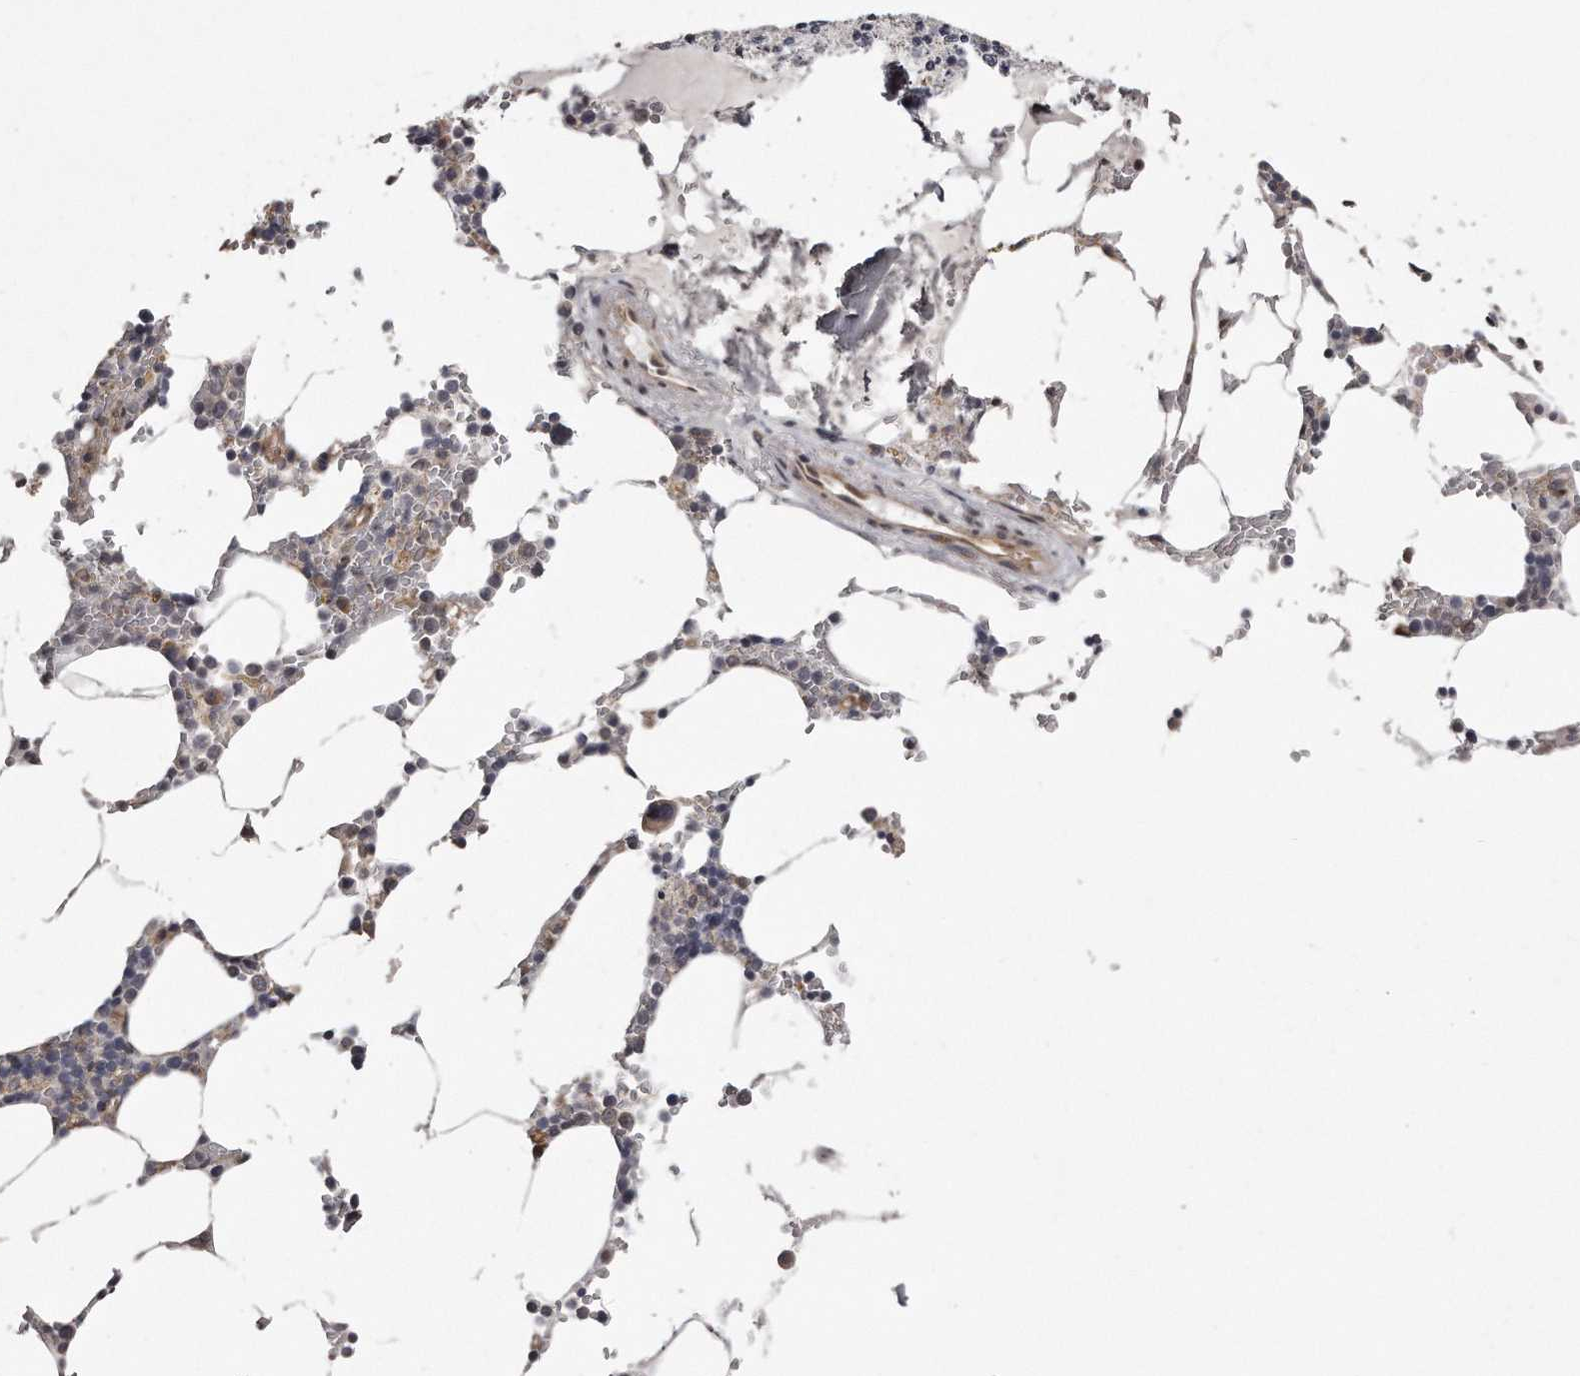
{"staining": {"intensity": "moderate", "quantity": "<25%", "location": "cytoplasmic/membranous"}, "tissue": "bone marrow", "cell_type": "Hematopoietic cells", "image_type": "normal", "snomed": [{"axis": "morphology", "description": "Normal tissue, NOS"}, {"axis": "topography", "description": "Bone marrow"}], "caption": "Benign bone marrow shows moderate cytoplasmic/membranous staining in approximately <25% of hematopoietic cells, visualized by immunohistochemistry.", "gene": "TRAPPC14", "patient": {"sex": "male", "age": 70}}